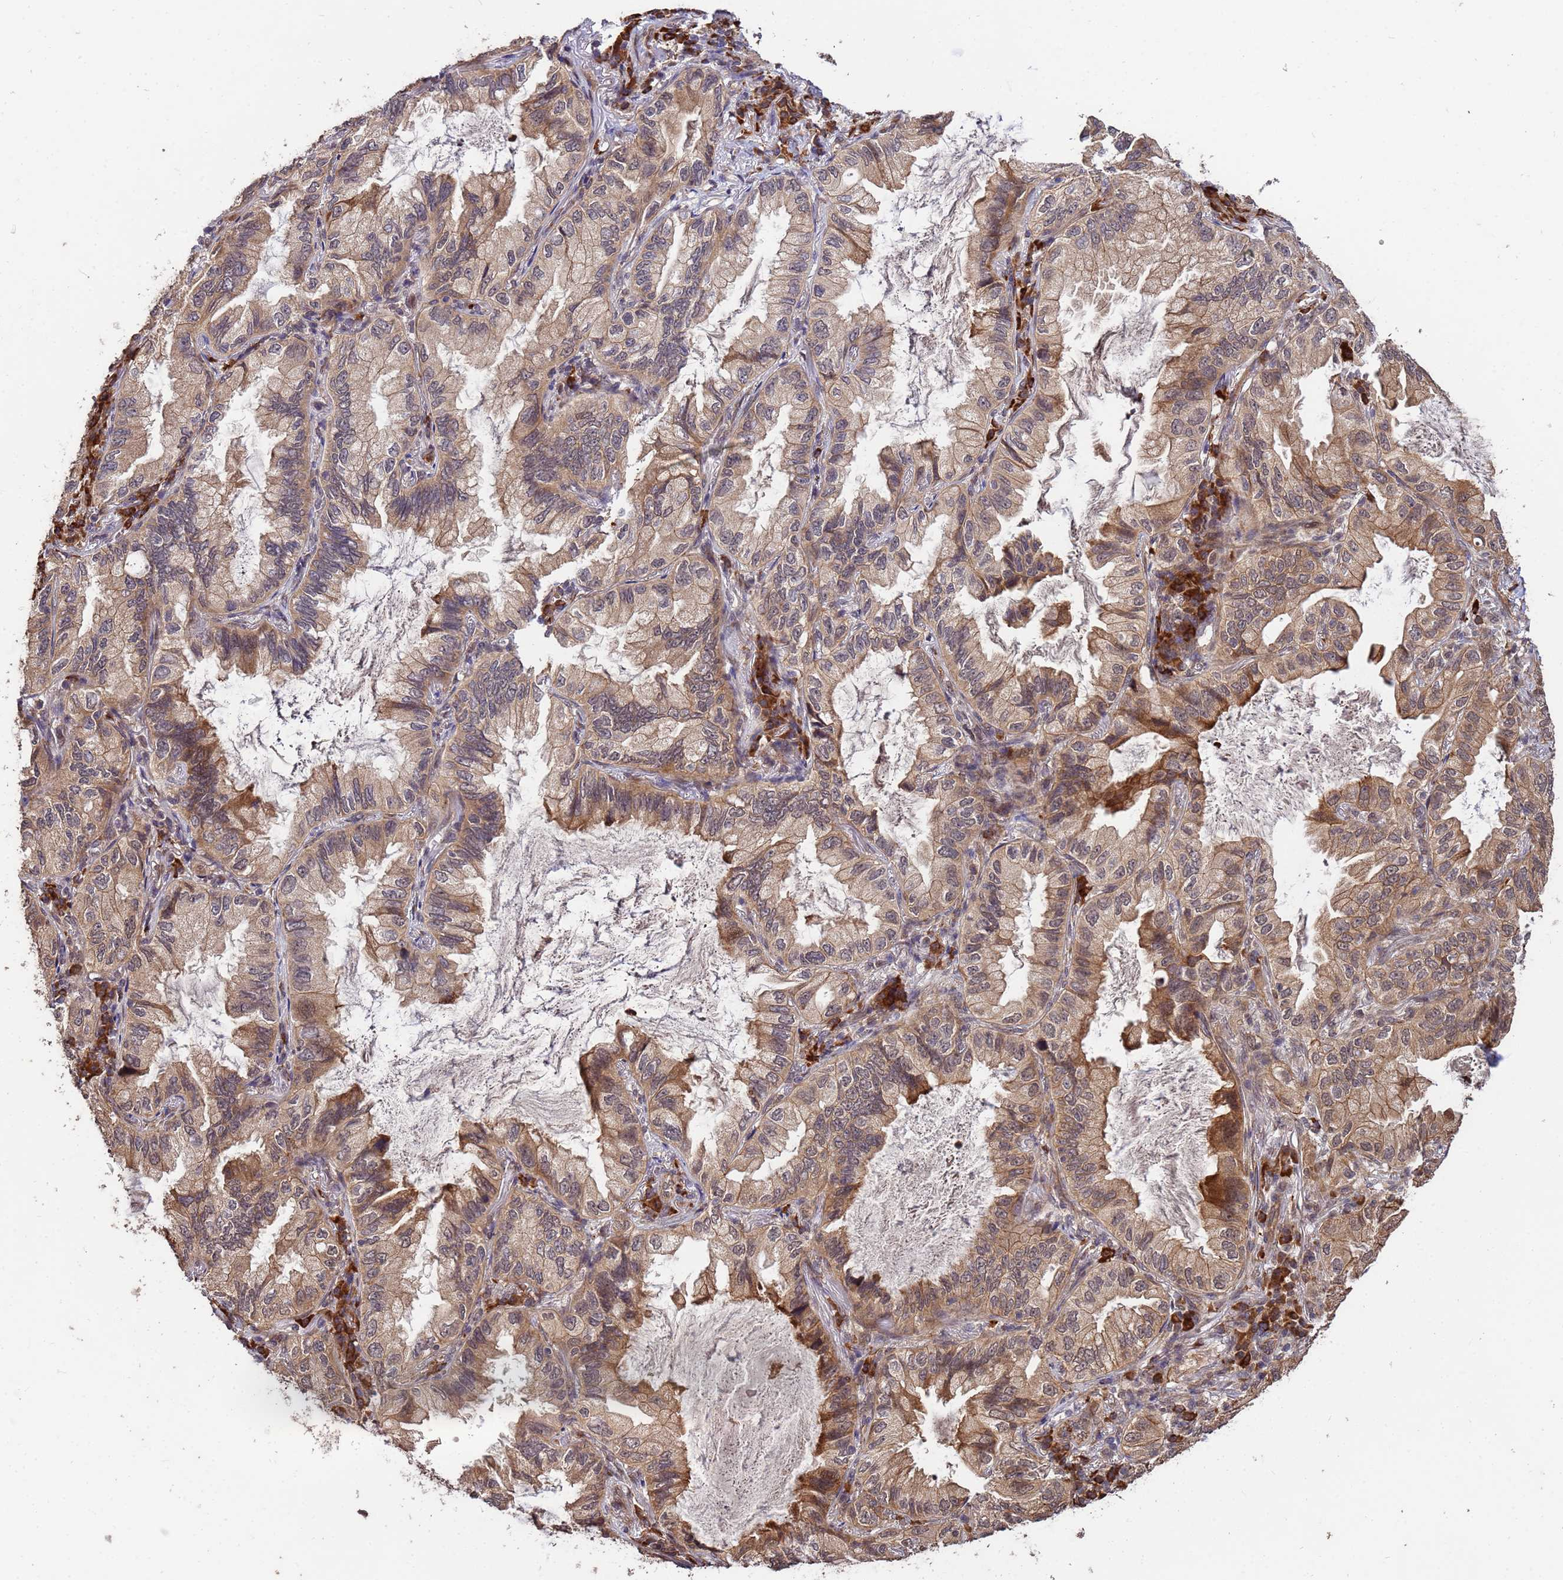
{"staining": {"intensity": "moderate", "quantity": "25%-75%", "location": "cytoplasmic/membranous"}, "tissue": "lung cancer", "cell_type": "Tumor cells", "image_type": "cancer", "snomed": [{"axis": "morphology", "description": "Adenocarcinoma, NOS"}, {"axis": "topography", "description": "Lung"}], "caption": "IHC (DAB) staining of lung cancer shows moderate cytoplasmic/membranous protein staining in approximately 25%-75% of tumor cells.", "gene": "ZNF619", "patient": {"sex": "female", "age": 69}}